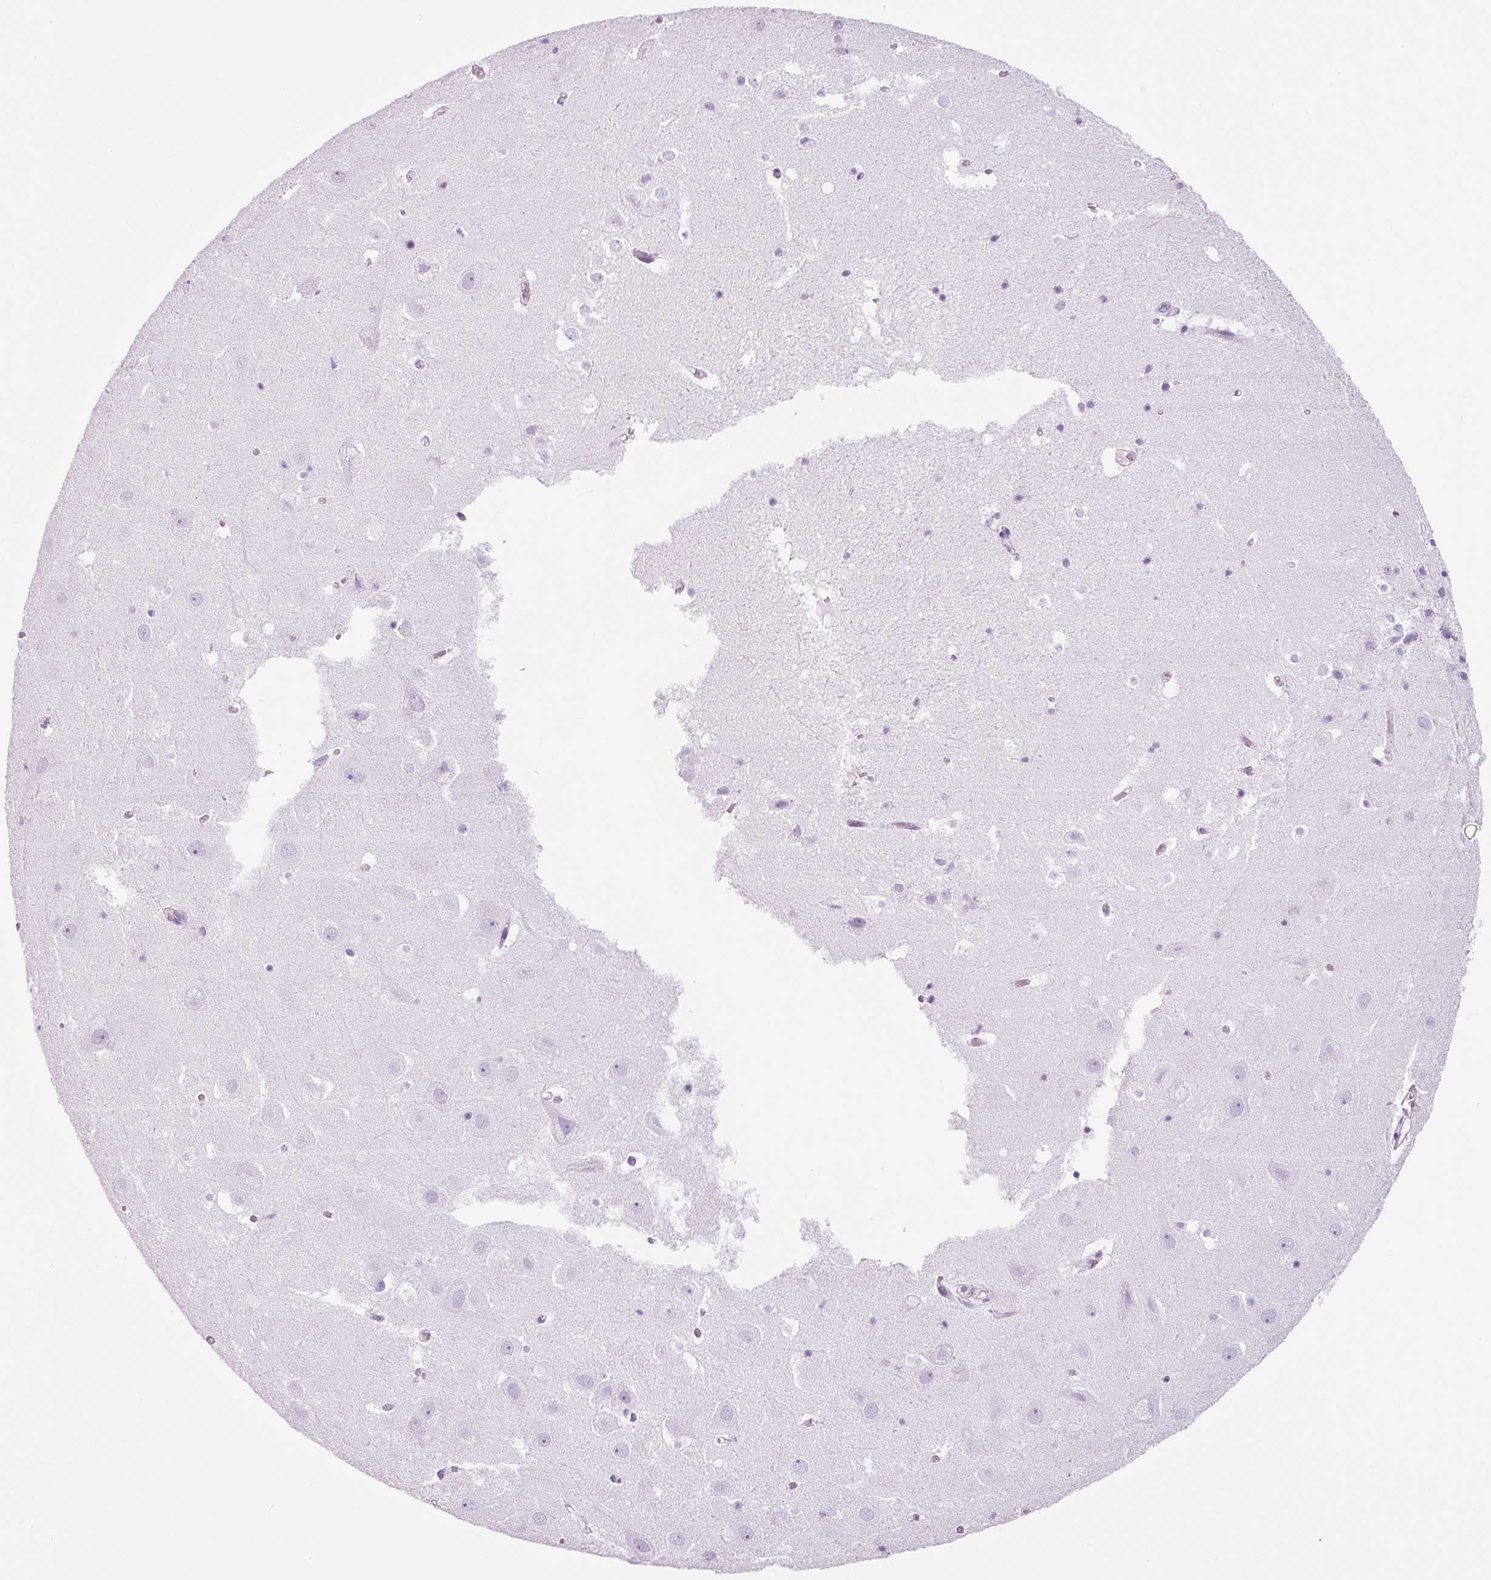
{"staining": {"intensity": "negative", "quantity": "none", "location": "none"}, "tissue": "hippocampus", "cell_type": "Glial cells", "image_type": "normal", "snomed": [{"axis": "morphology", "description": "Normal tissue, NOS"}, {"axis": "topography", "description": "Hippocampus"}], "caption": "Immunohistochemistry of benign hippocampus displays no staining in glial cells. (Brightfield microscopy of DAB (3,3'-diaminobenzidine) immunohistochemistry (IHC) at high magnification).", "gene": "ADSS1", "patient": {"sex": "female", "age": 52}}